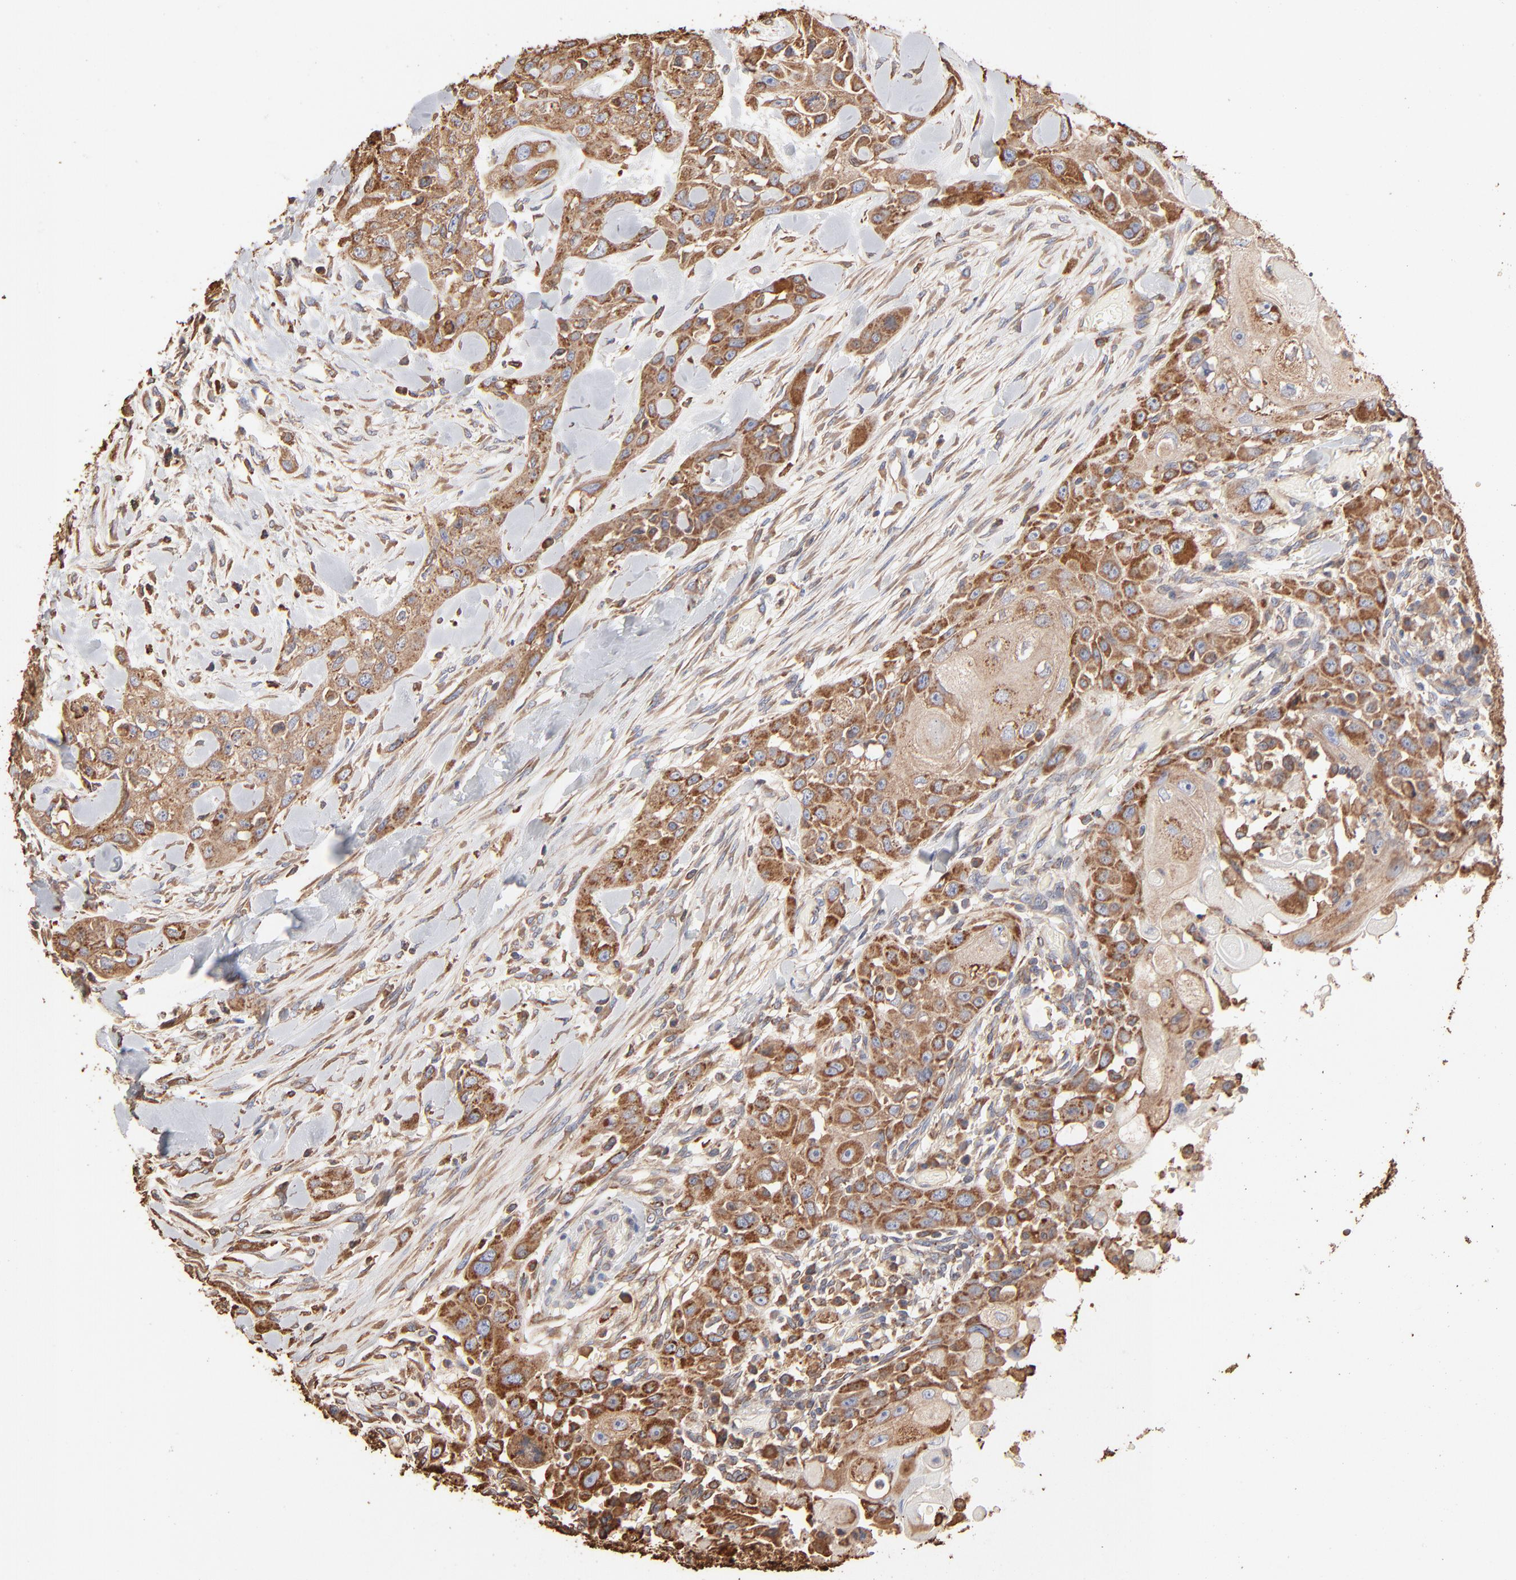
{"staining": {"intensity": "moderate", "quantity": "25%-75%", "location": "cytoplasmic/membranous"}, "tissue": "head and neck cancer", "cell_type": "Tumor cells", "image_type": "cancer", "snomed": [{"axis": "morphology", "description": "Neoplasm, malignant, NOS"}, {"axis": "topography", "description": "Salivary gland"}, {"axis": "topography", "description": "Head-Neck"}], "caption": "Head and neck cancer (malignant neoplasm) was stained to show a protein in brown. There is medium levels of moderate cytoplasmic/membranous expression in approximately 25%-75% of tumor cells.", "gene": "PDIA3", "patient": {"sex": "male", "age": 43}}